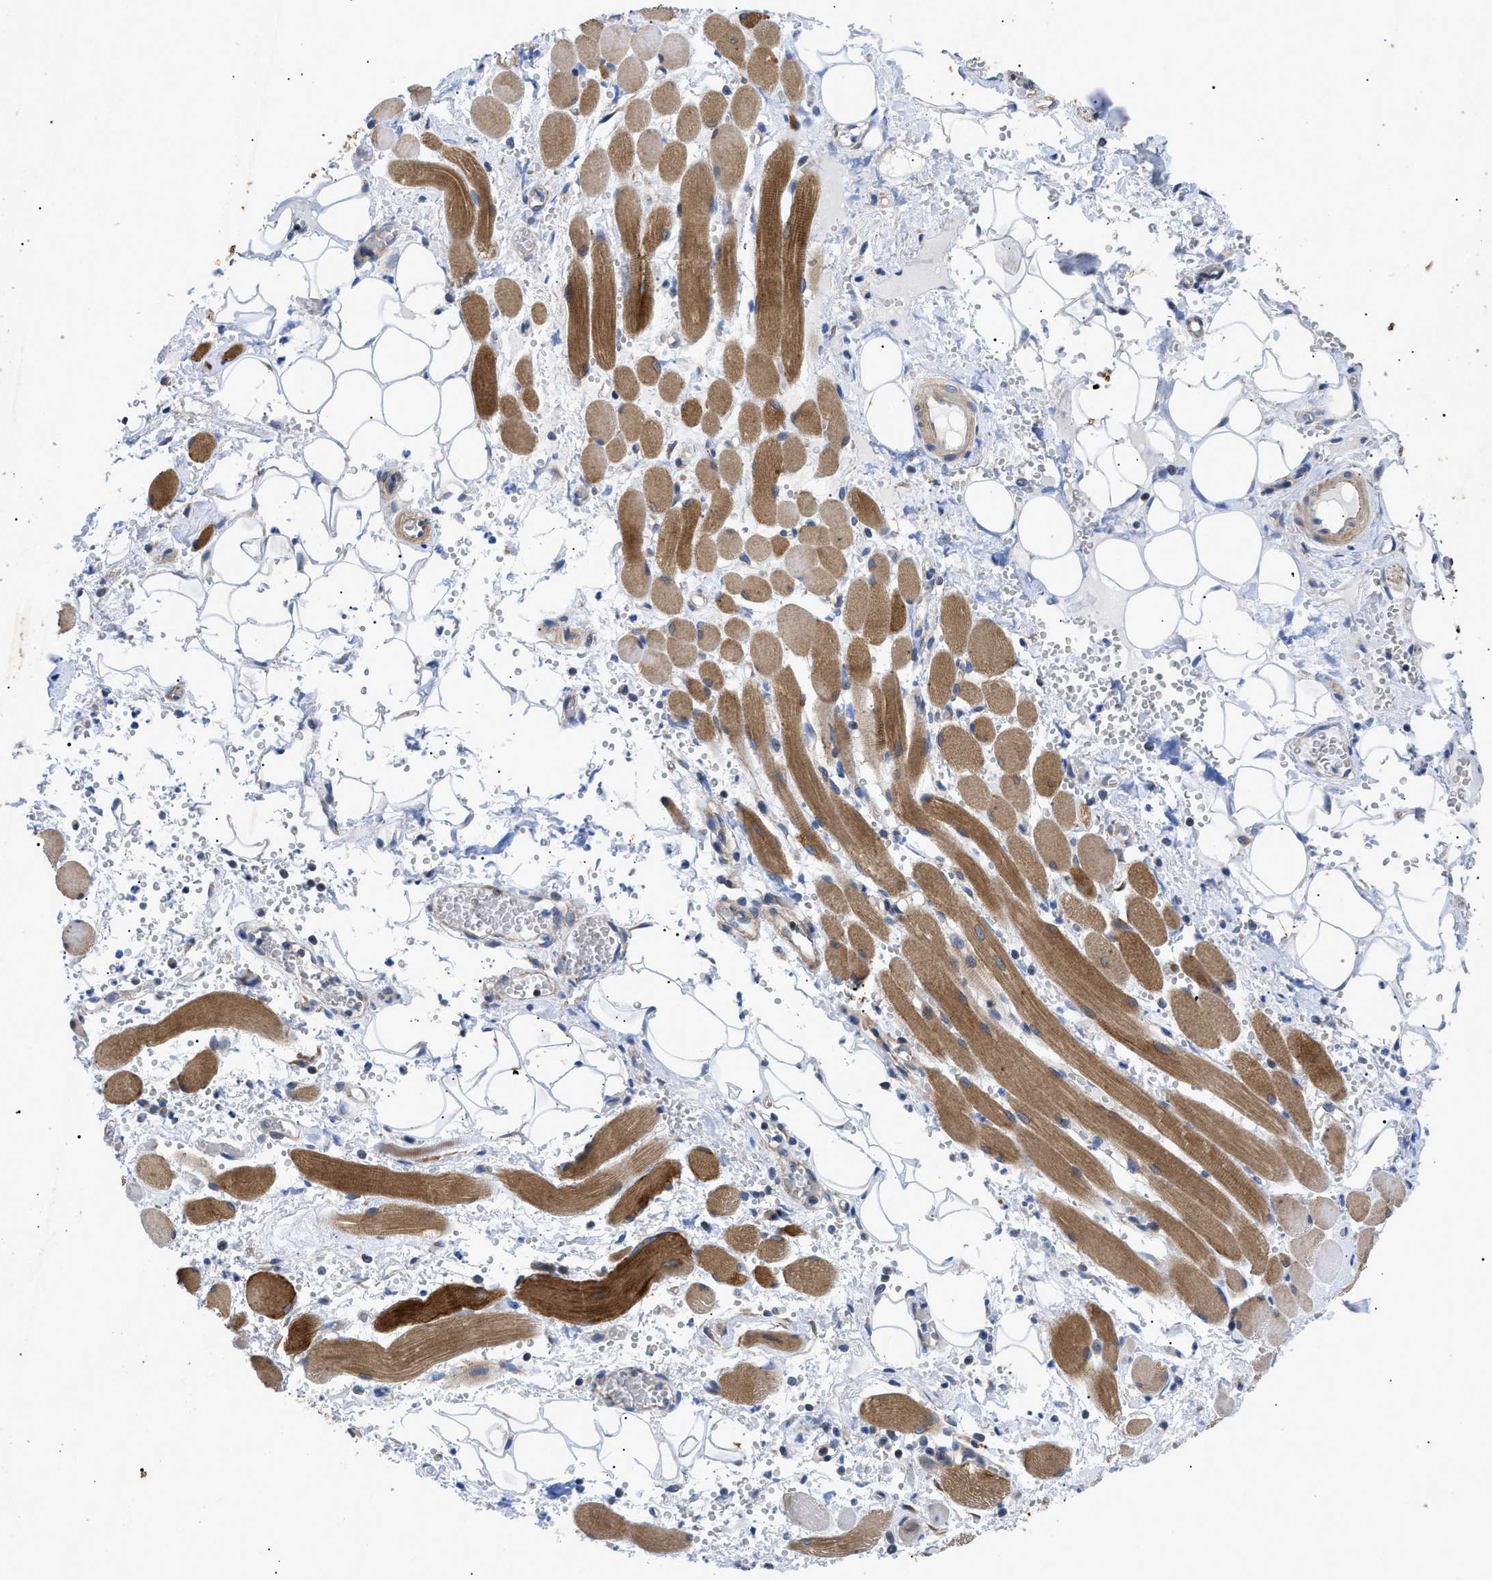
{"staining": {"intensity": "negative", "quantity": "none", "location": "none"}, "tissue": "adipose tissue", "cell_type": "Adipocytes", "image_type": "normal", "snomed": [{"axis": "morphology", "description": "Squamous cell carcinoma, NOS"}, {"axis": "topography", "description": "Oral tissue"}, {"axis": "topography", "description": "Head-Neck"}], "caption": "This is a micrograph of immunohistochemistry staining of normal adipose tissue, which shows no expression in adipocytes. (DAB (3,3'-diaminobenzidine) immunohistochemistry (IHC), high magnification).", "gene": "HSPB8", "patient": {"sex": "female", "age": 50}}